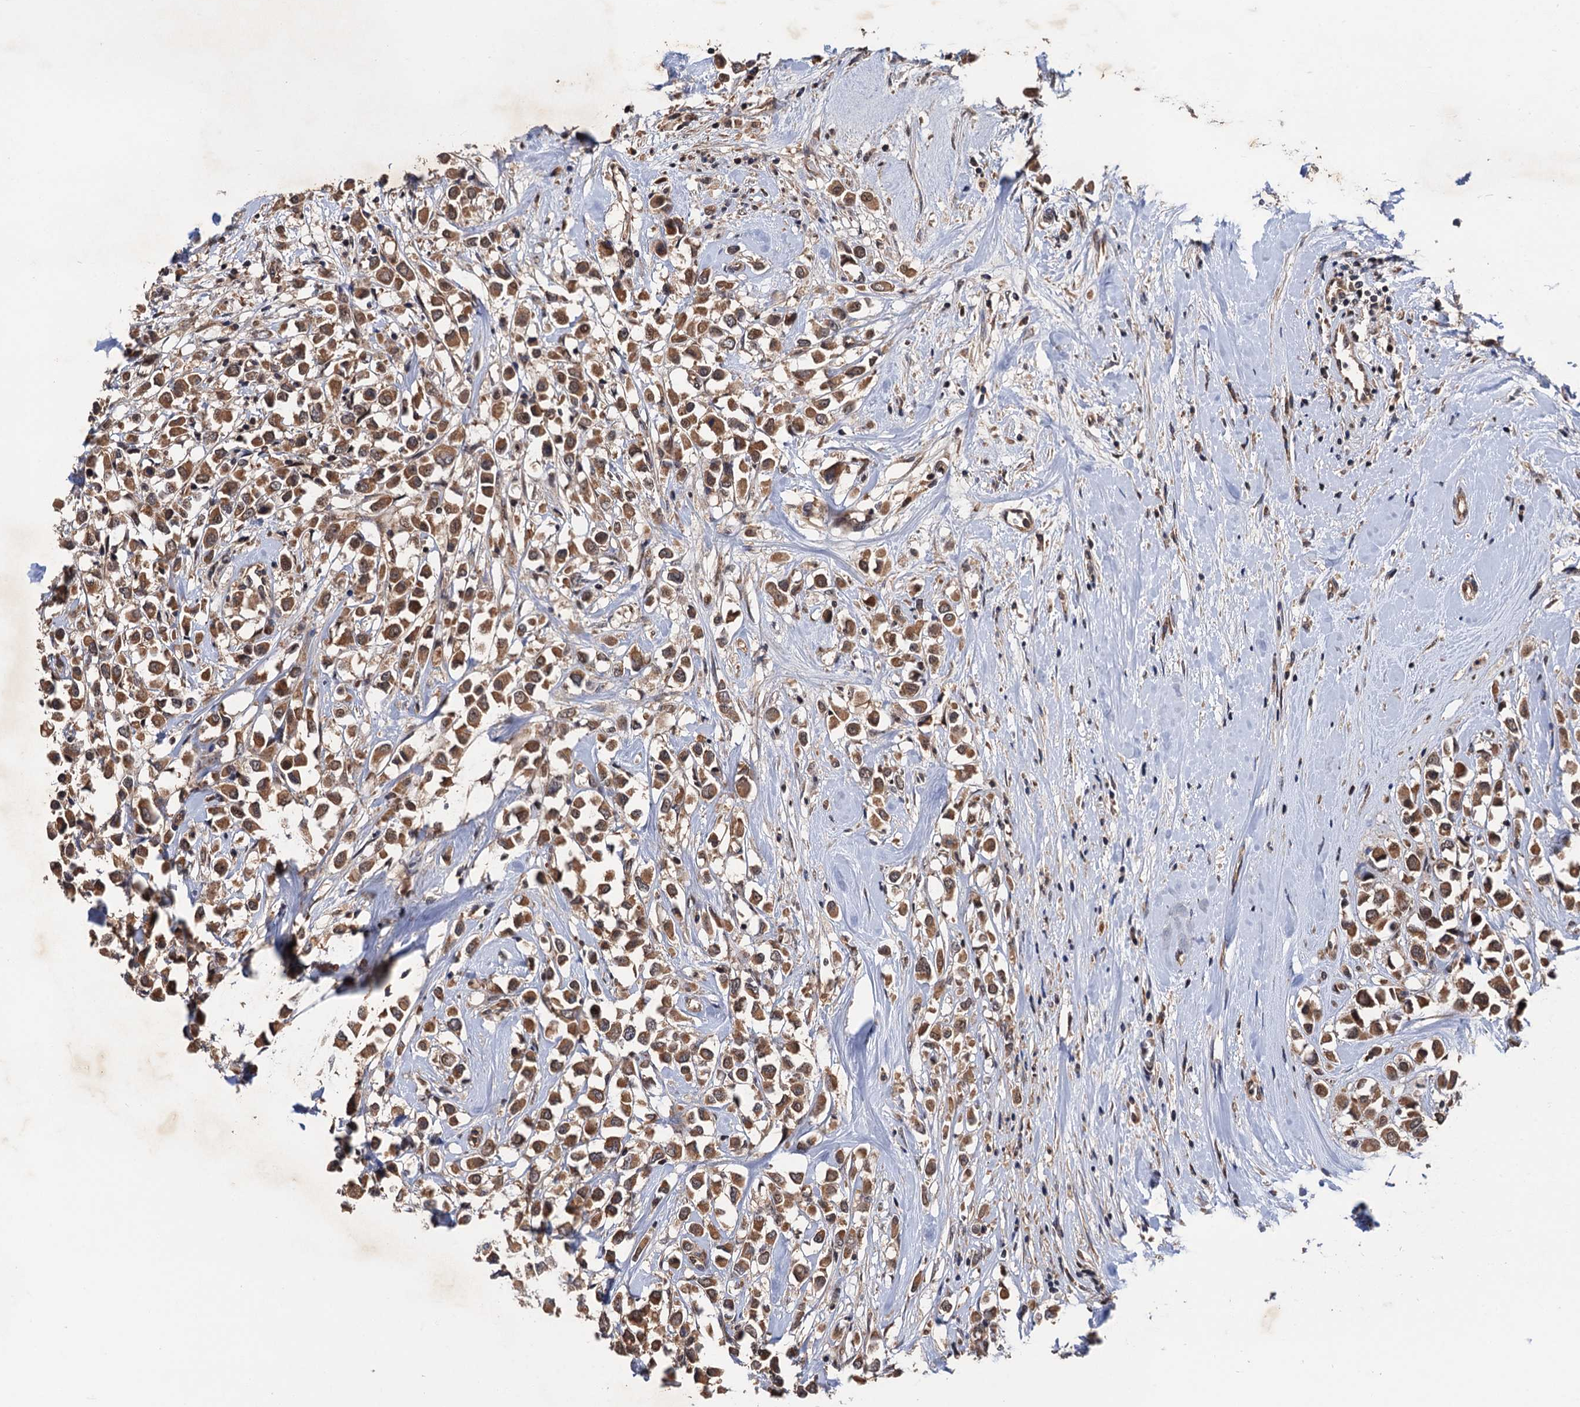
{"staining": {"intensity": "moderate", "quantity": ">75%", "location": "cytoplasmic/membranous"}, "tissue": "breast cancer", "cell_type": "Tumor cells", "image_type": "cancer", "snomed": [{"axis": "morphology", "description": "Duct carcinoma"}, {"axis": "topography", "description": "Breast"}], "caption": "Breast intraductal carcinoma stained with DAB (3,3'-diaminobenzidine) immunohistochemistry (IHC) shows medium levels of moderate cytoplasmic/membranous staining in about >75% of tumor cells. The staining was performed using DAB to visualize the protein expression in brown, while the nuclei were stained in blue with hematoxylin (Magnification: 20x).", "gene": "NAA16", "patient": {"sex": "female", "age": 87}}